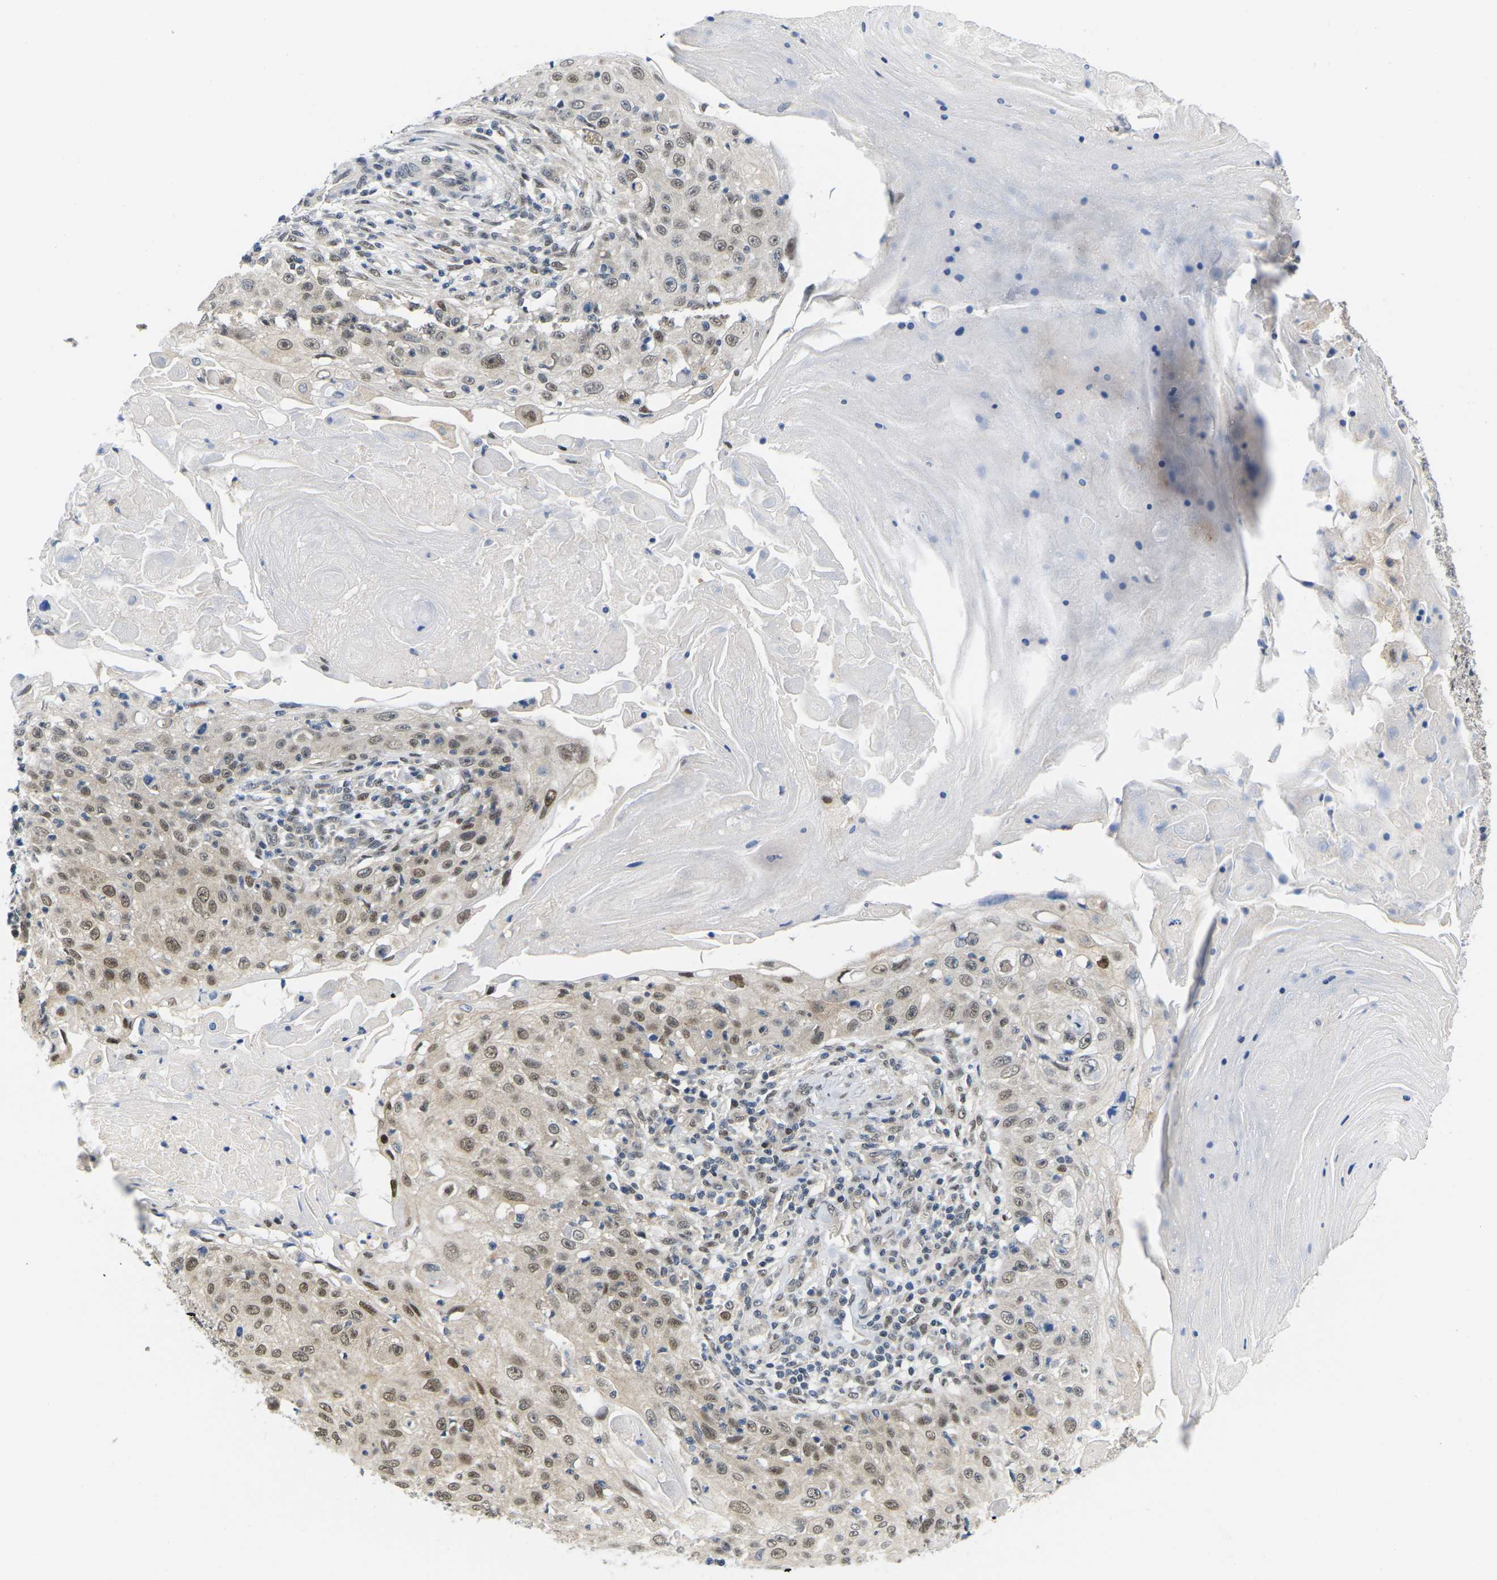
{"staining": {"intensity": "weak", "quantity": ">75%", "location": "nuclear"}, "tissue": "skin cancer", "cell_type": "Tumor cells", "image_type": "cancer", "snomed": [{"axis": "morphology", "description": "Squamous cell carcinoma, NOS"}, {"axis": "topography", "description": "Skin"}], "caption": "High-magnification brightfield microscopy of skin squamous cell carcinoma stained with DAB (3,3'-diaminobenzidine) (brown) and counterstained with hematoxylin (blue). tumor cells exhibit weak nuclear staining is identified in approximately>75% of cells.", "gene": "UBA7", "patient": {"sex": "male", "age": 86}}